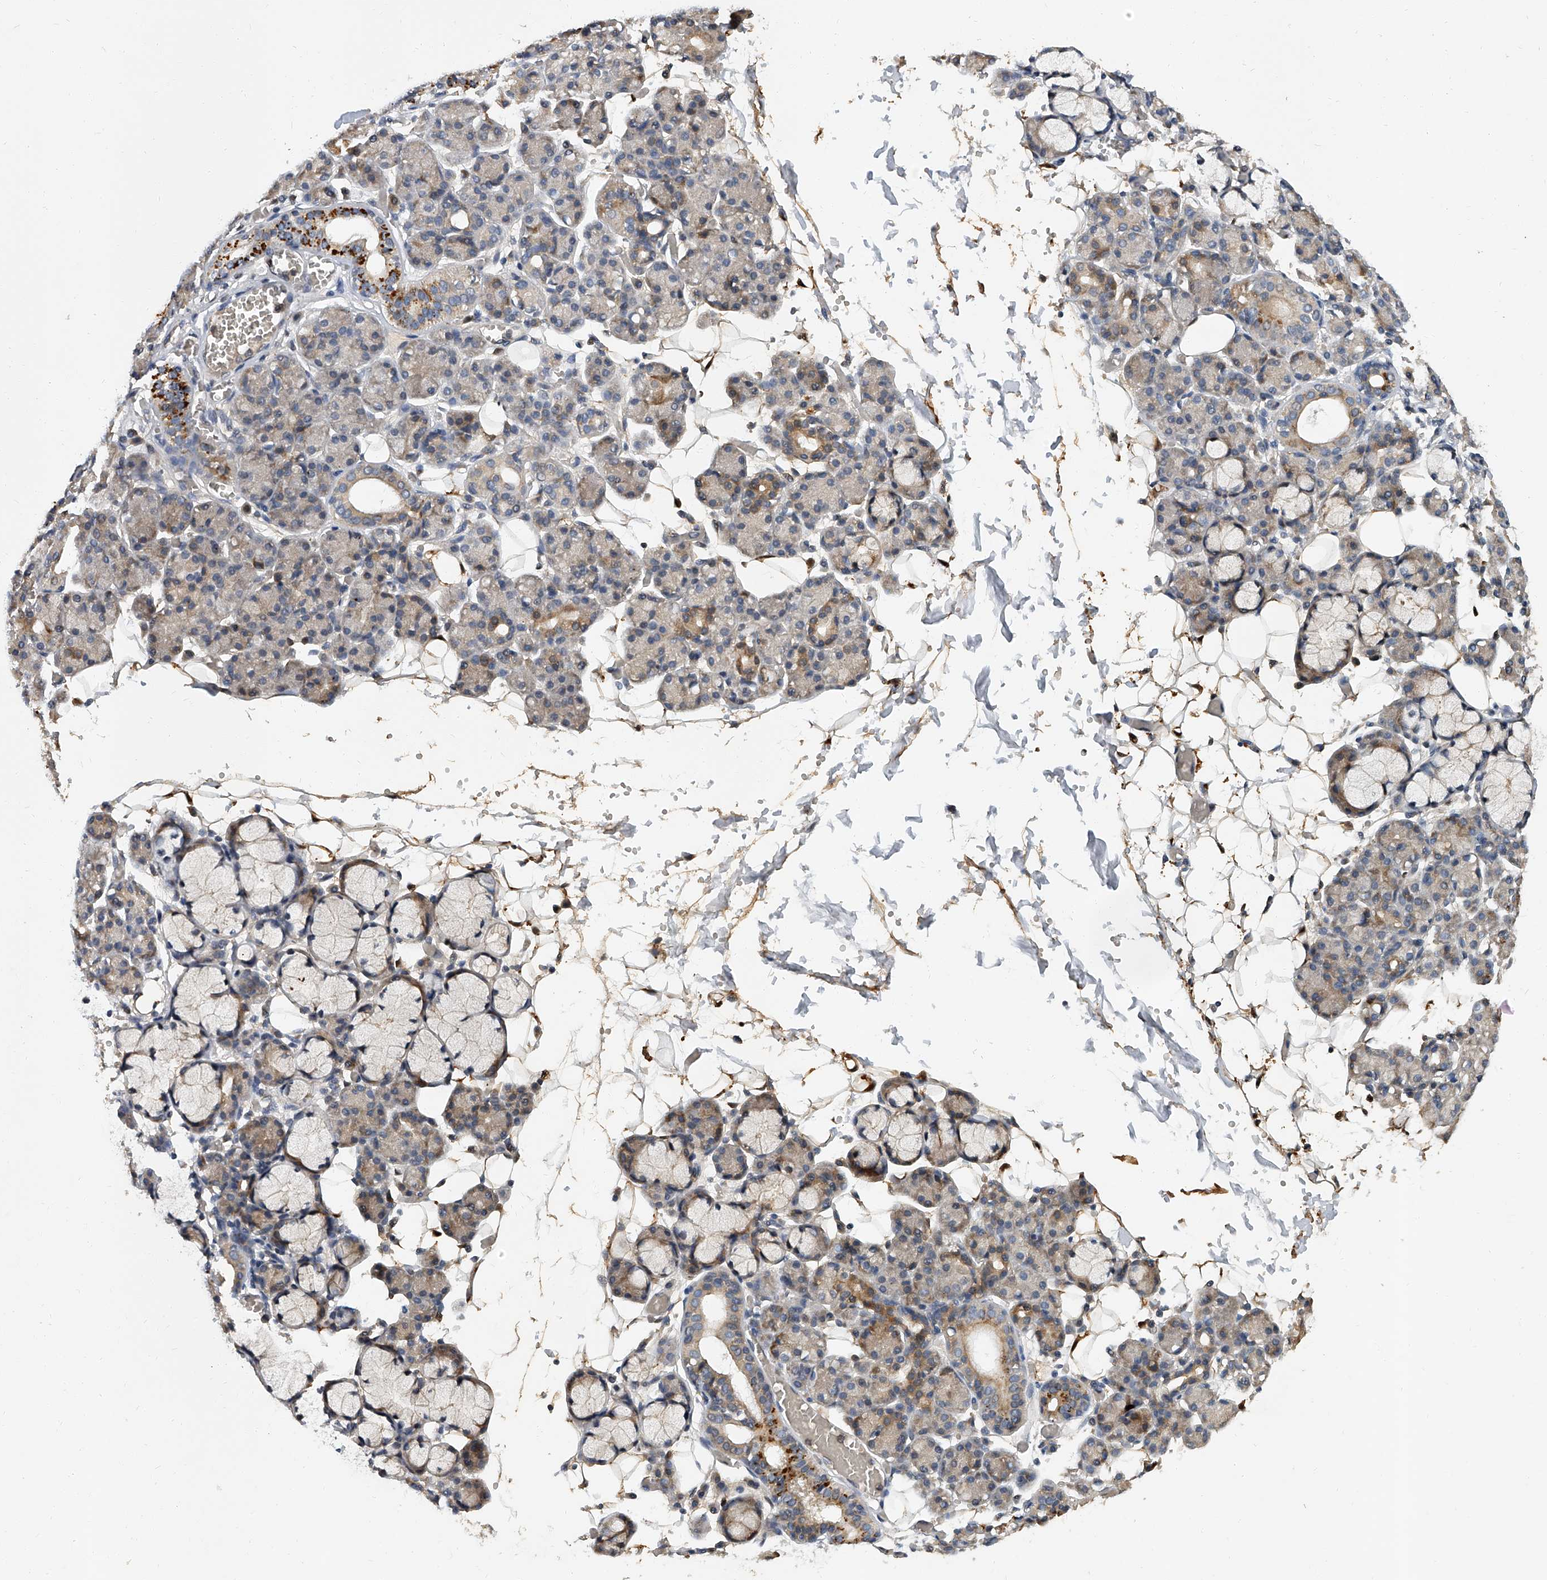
{"staining": {"intensity": "strong", "quantity": "<25%", "location": "cytoplasmic/membranous"}, "tissue": "salivary gland", "cell_type": "Glandular cells", "image_type": "normal", "snomed": [{"axis": "morphology", "description": "Normal tissue, NOS"}, {"axis": "topography", "description": "Salivary gland"}], "caption": "IHC histopathology image of unremarkable human salivary gland stained for a protein (brown), which reveals medium levels of strong cytoplasmic/membranous positivity in approximately <25% of glandular cells.", "gene": "JAG2", "patient": {"sex": "male", "age": 63}}